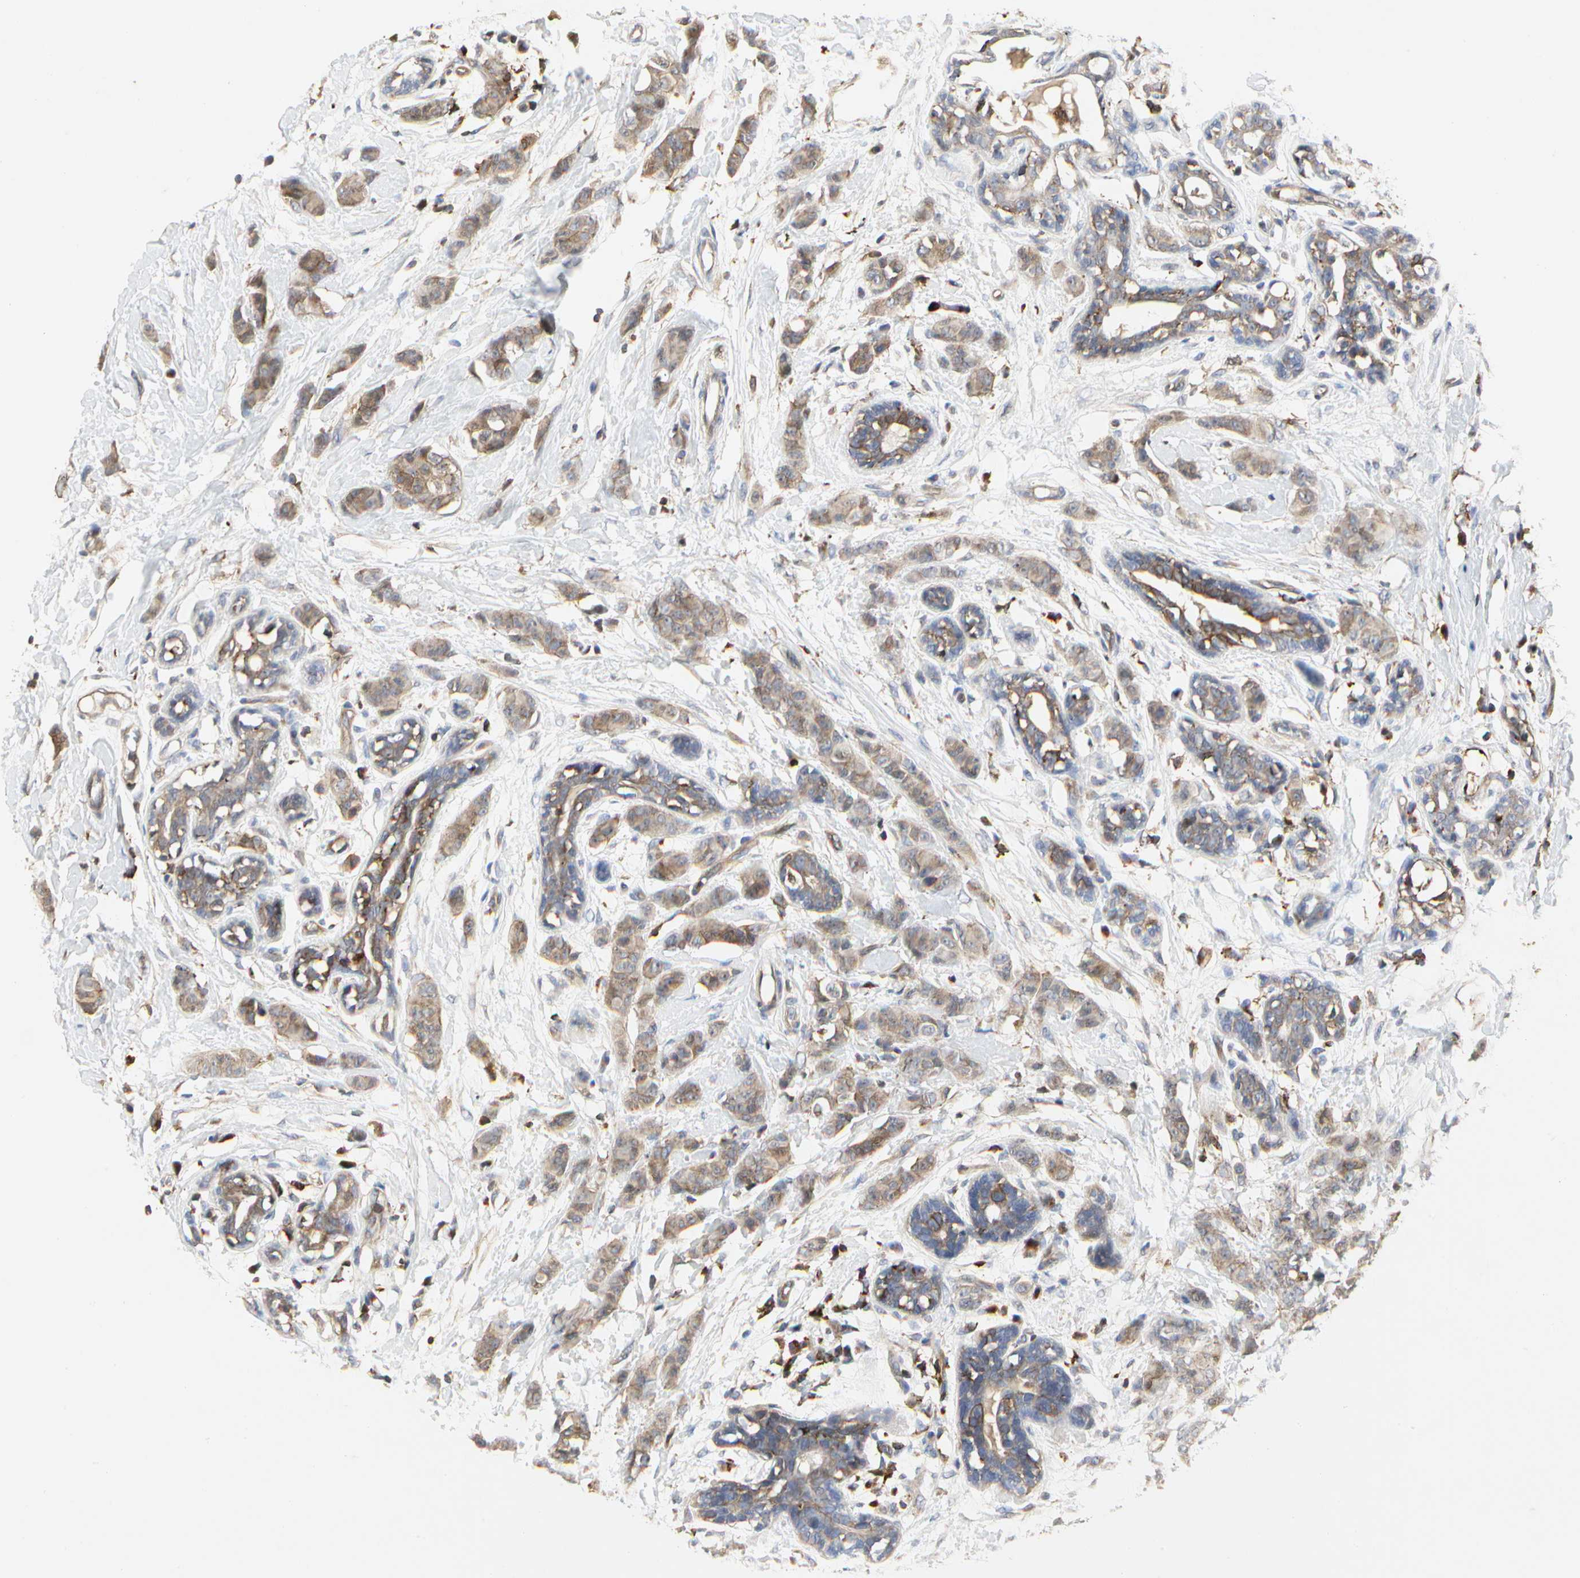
{"staining": {"intensity": "moderate", "quantity": ">75%", "location": "cytoplasmic/membranous"}, "tissue": "breast cancer", "cell_type": "Tumor cells", "image_type": "cancer", "snomed": [{"axis": "morphology", "description": "Normal tissue, NOS"}, {"axis": "morphology", "description": "Duct carcinoma"}, {"axis": "topography", "description": "Breast"}], "caption": "Immunohistochemical staining of infiltrating ductal carcinoma (breast) displays medium levels of moderate cytoplasmic/membranous expression in approximately >75% of tumor cells. The staining was performed using DAB (3,3'-diaminobenzidine), with brown indicating positive protein expression. Nuclei are stained blue with hematoxylin.", "gene": "NAPG", "patient": {"sex": "female", "age": 40}}